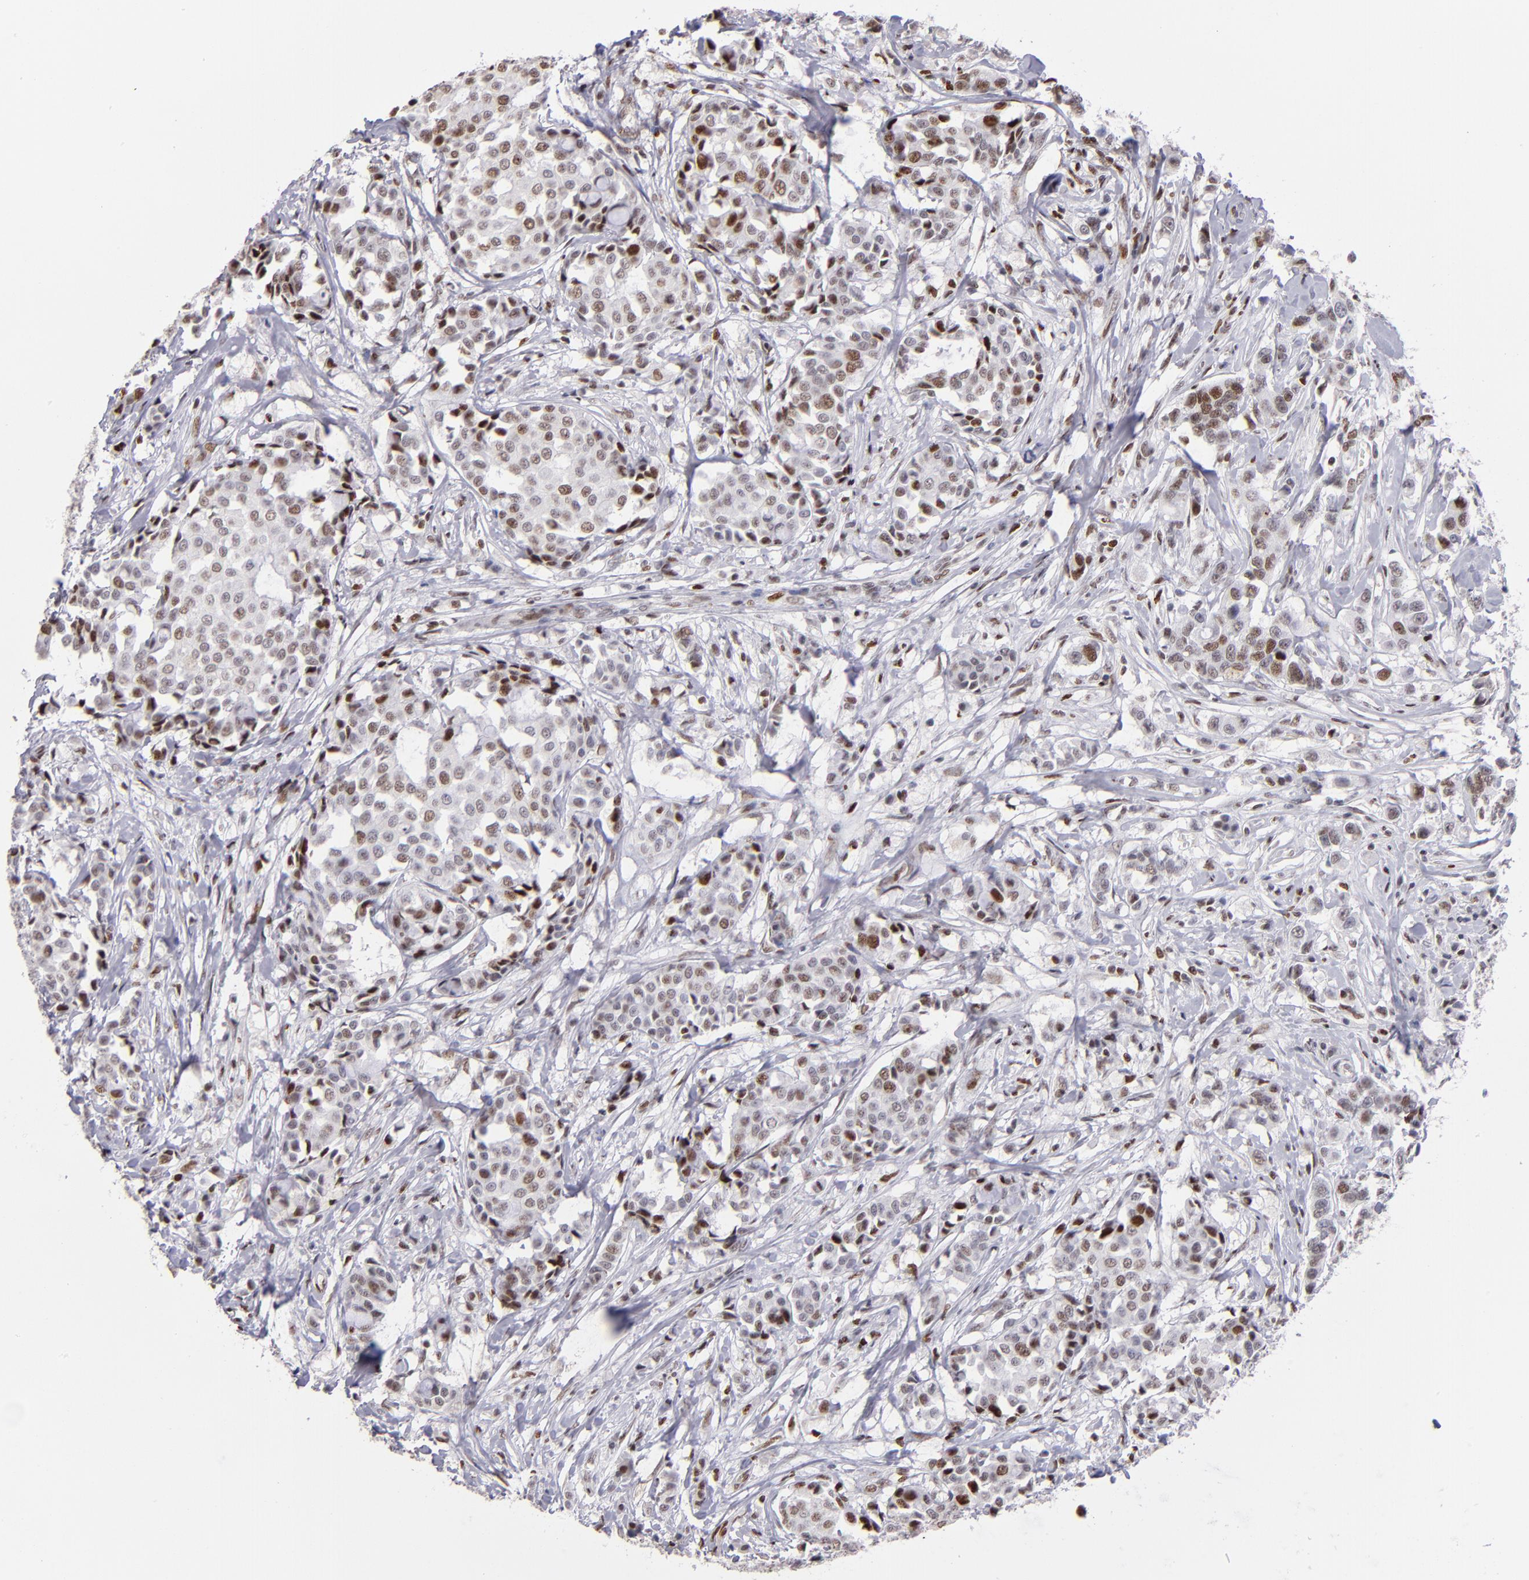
{"staining": {"intensity": "moderate", "quantity": "25%-75%", "location": "nuclear"}, "tissue": "breast cancer", "cell_type": "Tumor cells", "image_type": "cancer", "snomed": [{"axis": "morphology", "description": "Duct carcinoma"}, {"axis": "topography", "description": "Breast"}], "caption": "Protein expression analysis of human breast cancer (invasive ductal carcinoma) reveals moderate nuclear staining in approximately 25%-75% of tumor cells.", "gene": "POLA1", "patient": {"sex": "female", "age": 27}}